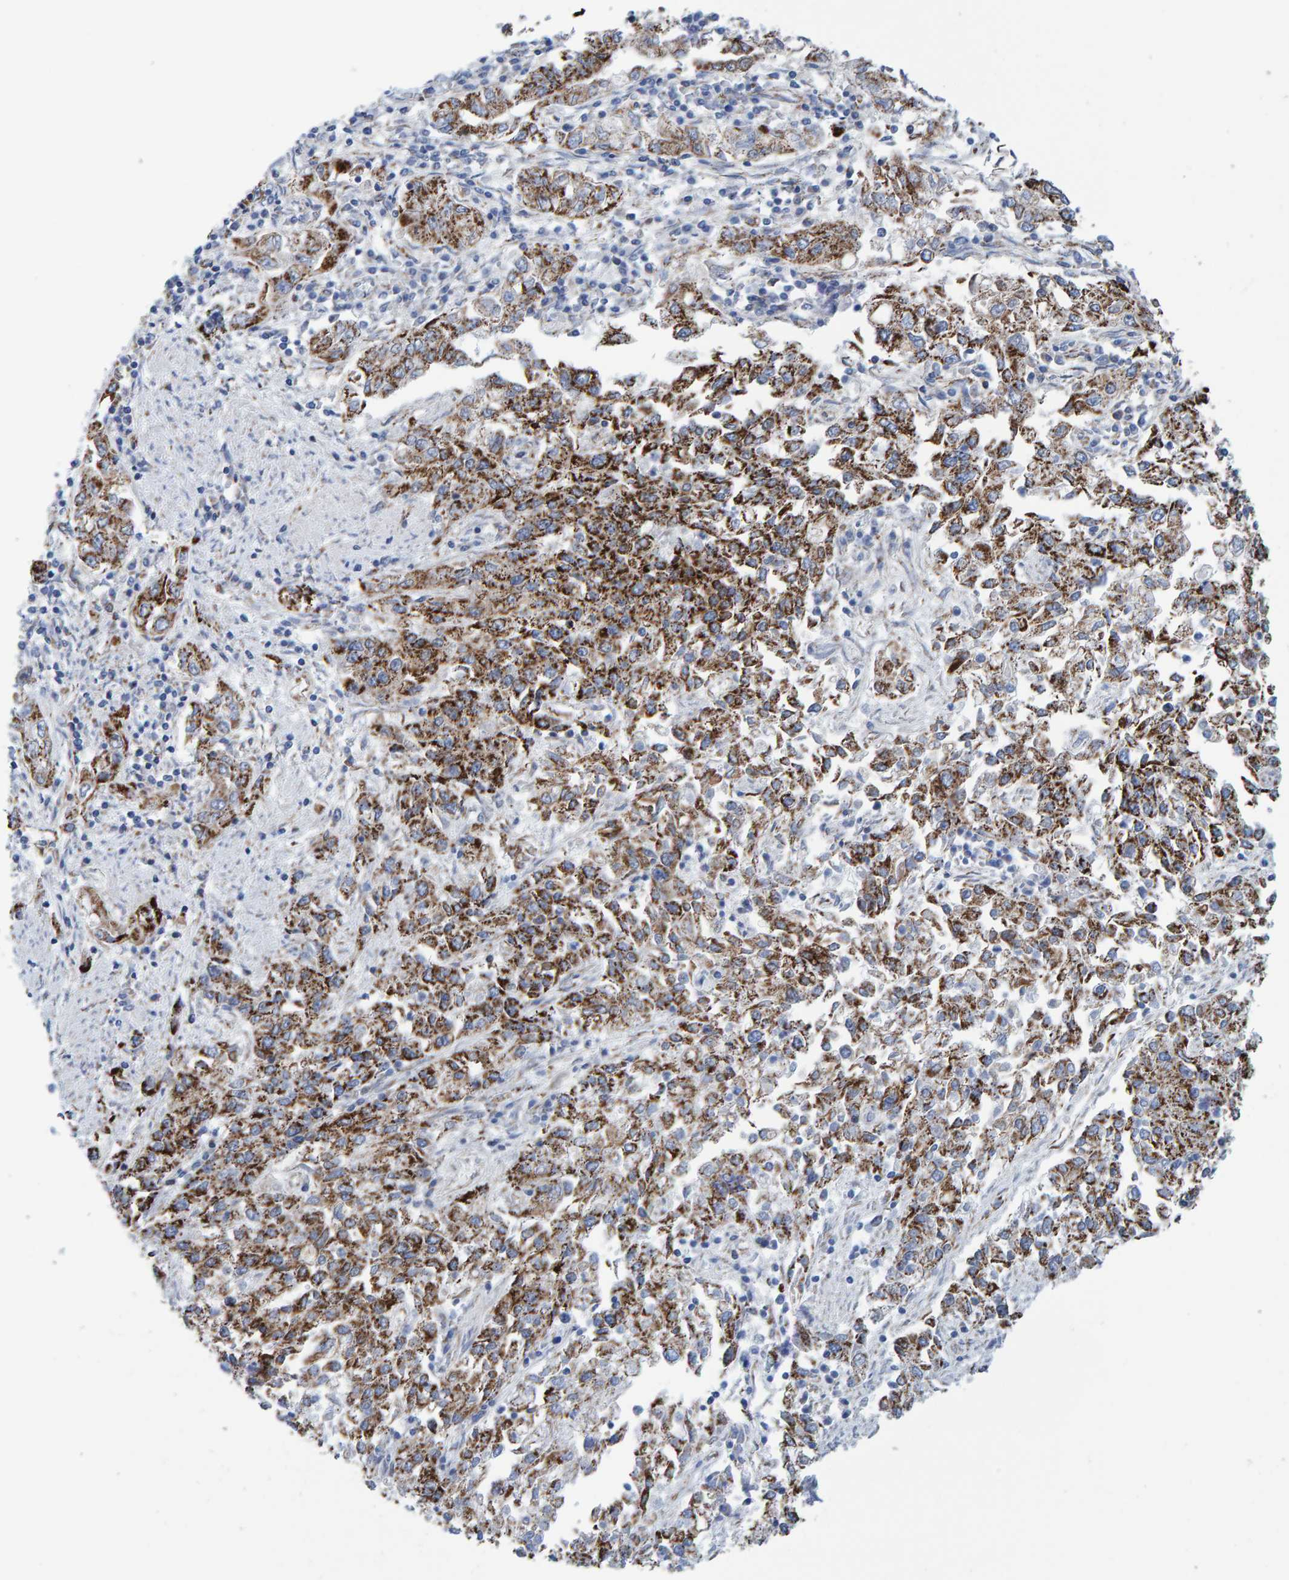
{"staining": {"intensity": "strong", "quantity": ">75%", "location": "cytoplasmic/membranous"}, "tissue": "endometrial cancer", "cell_type": "Tumor cells", "image_type": "cancer", "snomed": [{"axis": "morphology", "description": "Adenocarcinoma, NOS"}, {"axis": "topography", "description": "Endometrium"}], "caption": "Brown immunohistochemical staining in endometrial adenocarcinoma displays strong cytoplasmic/membranous staining in about >75% of tumor cells. Nuclei are stained in blue.", "gene": "ENSG00000262660", "patient": {"sex": "female", "age": 49}}